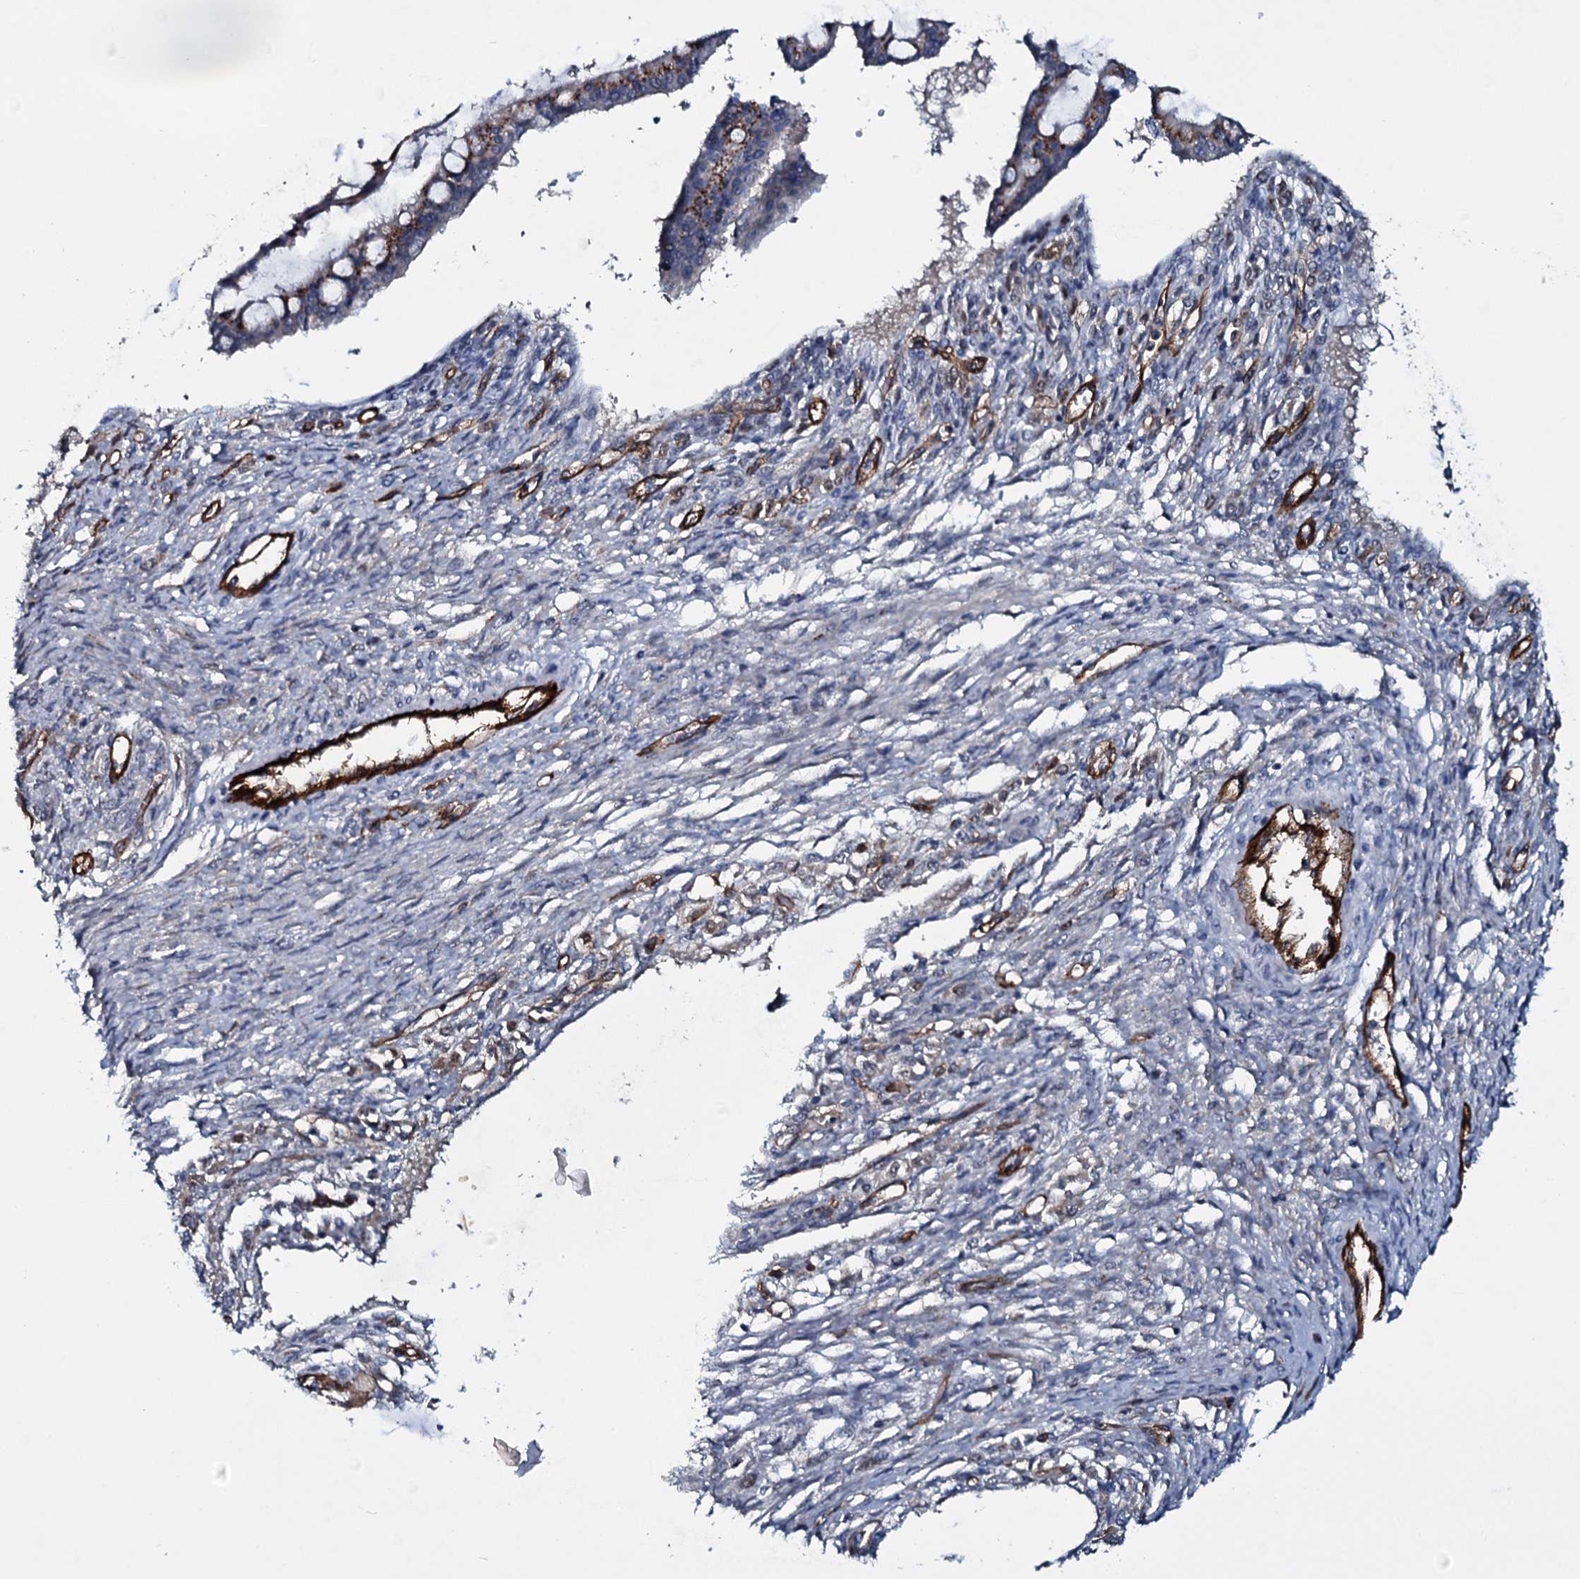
{"staining": {"intensity": "moderate", "quantity": "25%-75%", "location": "cytoplasmic/membranous"}, "tissue": "ovarian cancer", "cell_type": "Tumor cells", "image_type": "cancer", "snomed": [{"axis": "morphology", "description": "Cystadenocarcinoma, mucinous, NOS"}, {"axis": "topography", "description": "Ovary"}], "caption": "Ovarian mucinous cystadenocarcinoma stained with a protein marker shows moderate staining in tumor cells.", "gene": "CLEC14A", "patient": {"sex": "female", "age": 73}}